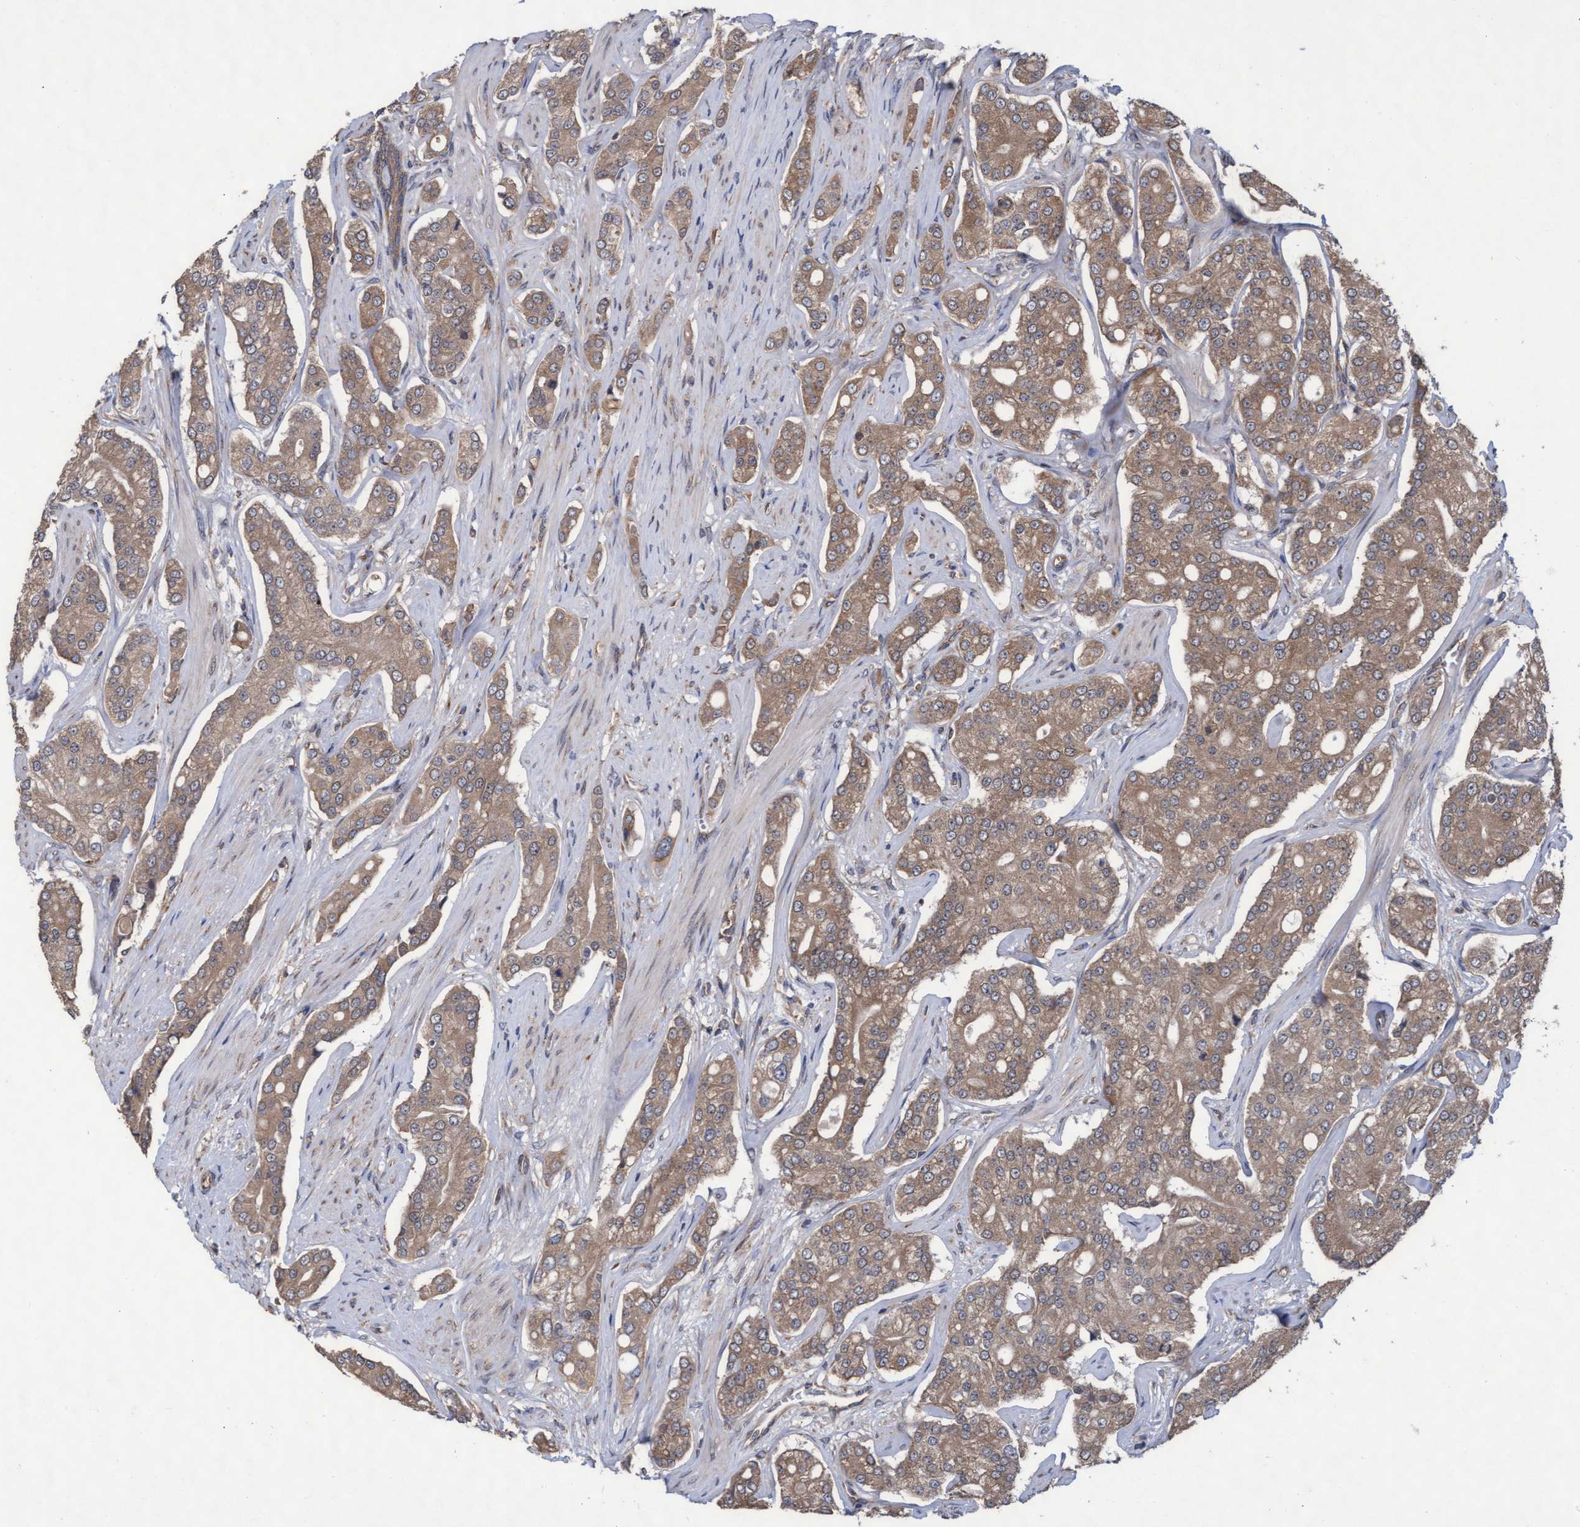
{"staining": {"intensity": "moderate", "quantity": ">75%", "location": "cytoplasmic/membranous"}, "tissue": "prostate cancer", "cell_type": "Tumor cells", "image_type": "cancer", "snomed": [{"axis": "morphology", "description": "Adenocarcinoma, High grade"}, {"axis": "topography", "description": "Prostate"}], "caption": "Moderate cytoplasmic/membranous expression is appreciated in approximately >75% of tumor cells in high-grade adenocarcinoma (prostate).", "gene": "ABCF2", "patient": {"sex": "male", "age": 71}}